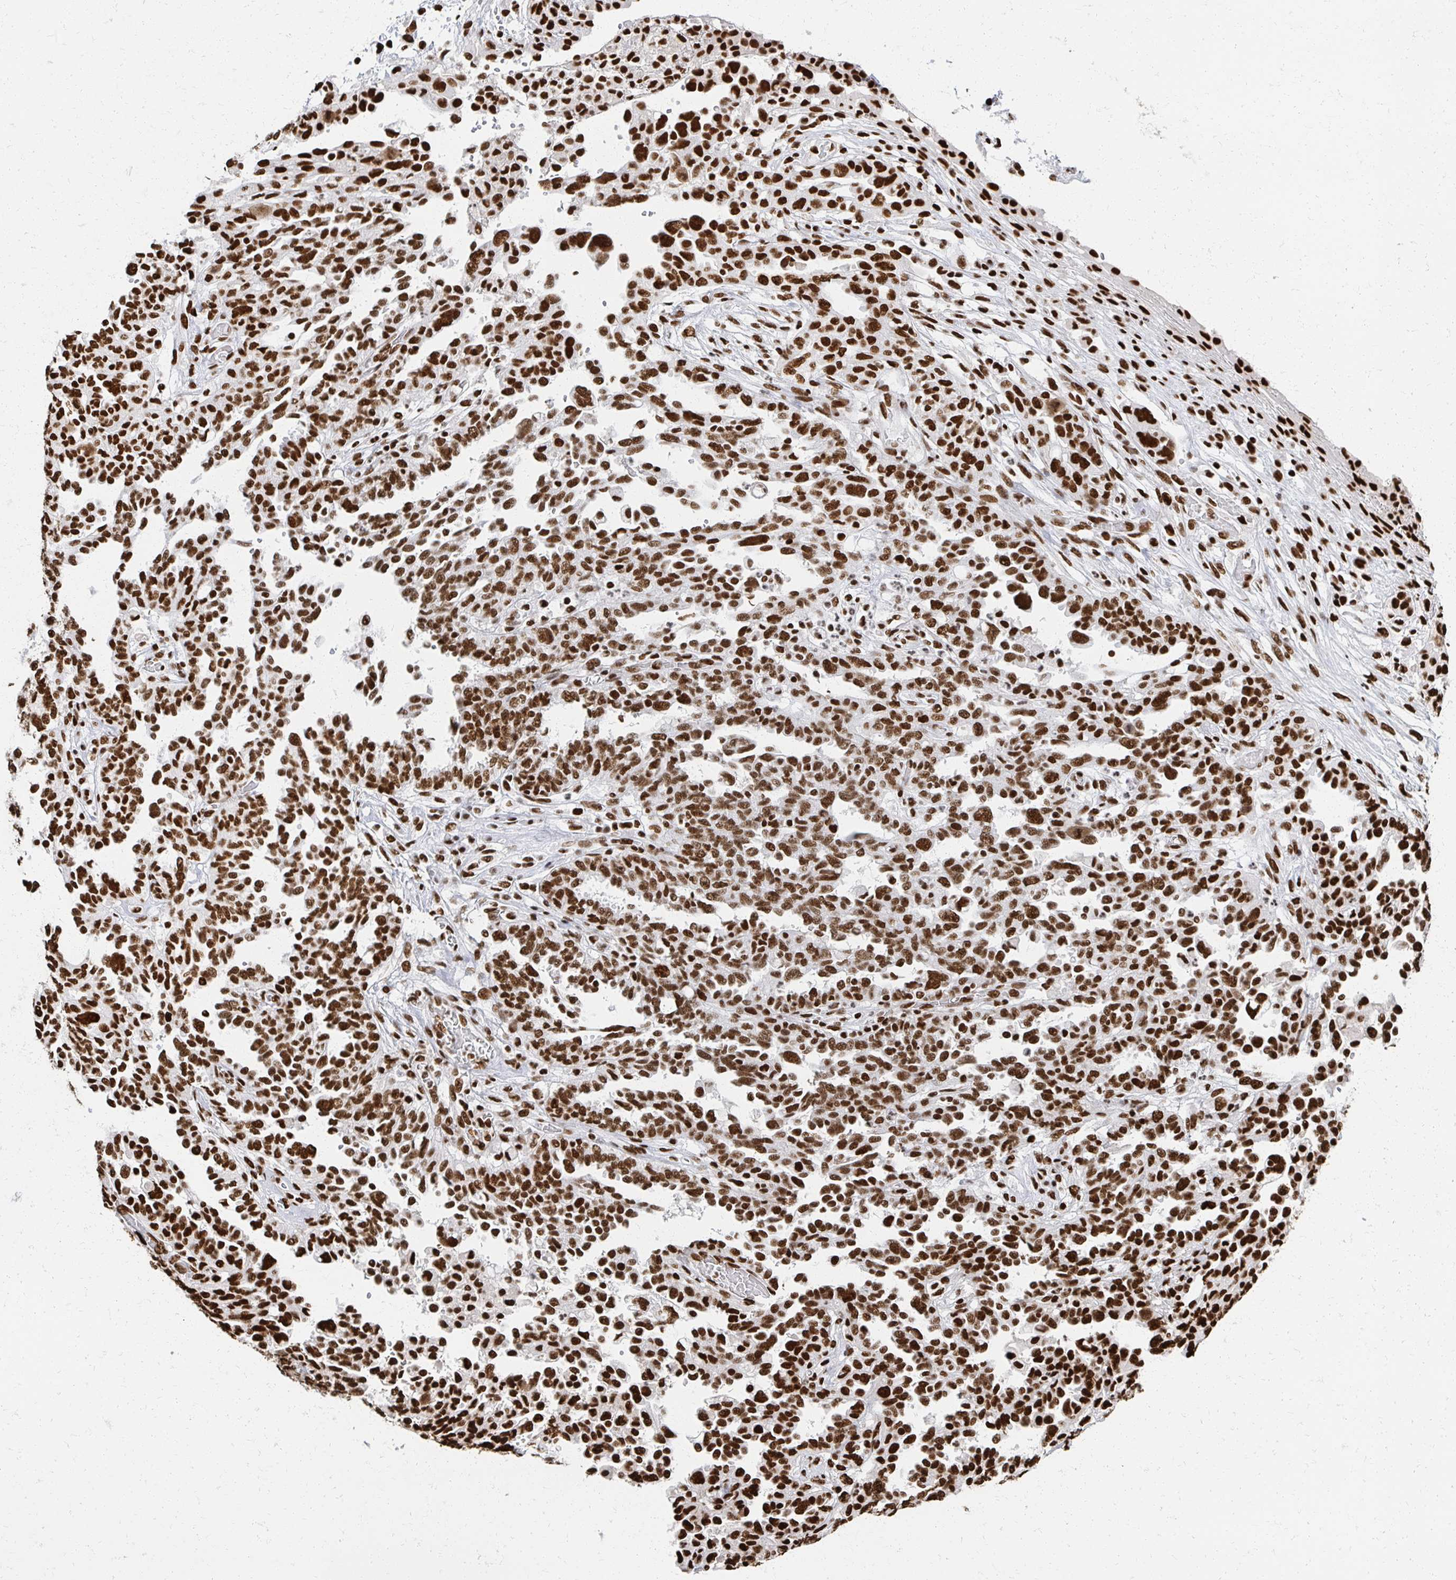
{"staining": {"intensity": "strong", "quantity": ">75%", "location": "nuclear"}, "tissue": "ovarian cancer", "cell_type": "Tumor cells", "image_type": "cancer", "snomed": [{"axis": "morphology", "description": "Cystadenocarcinoma, serous, NOS"}, {"axis": "topography", "description": "Ovary"}], "caption": "Ovarian cancer (serous cystadenocarcinoma) stained for a protein (brown) reveals strong nuclear positive expression in approximately >75% of tumor cells.", "gene": "RBBP7", "patient": {"sex": "female", "age": 67}}